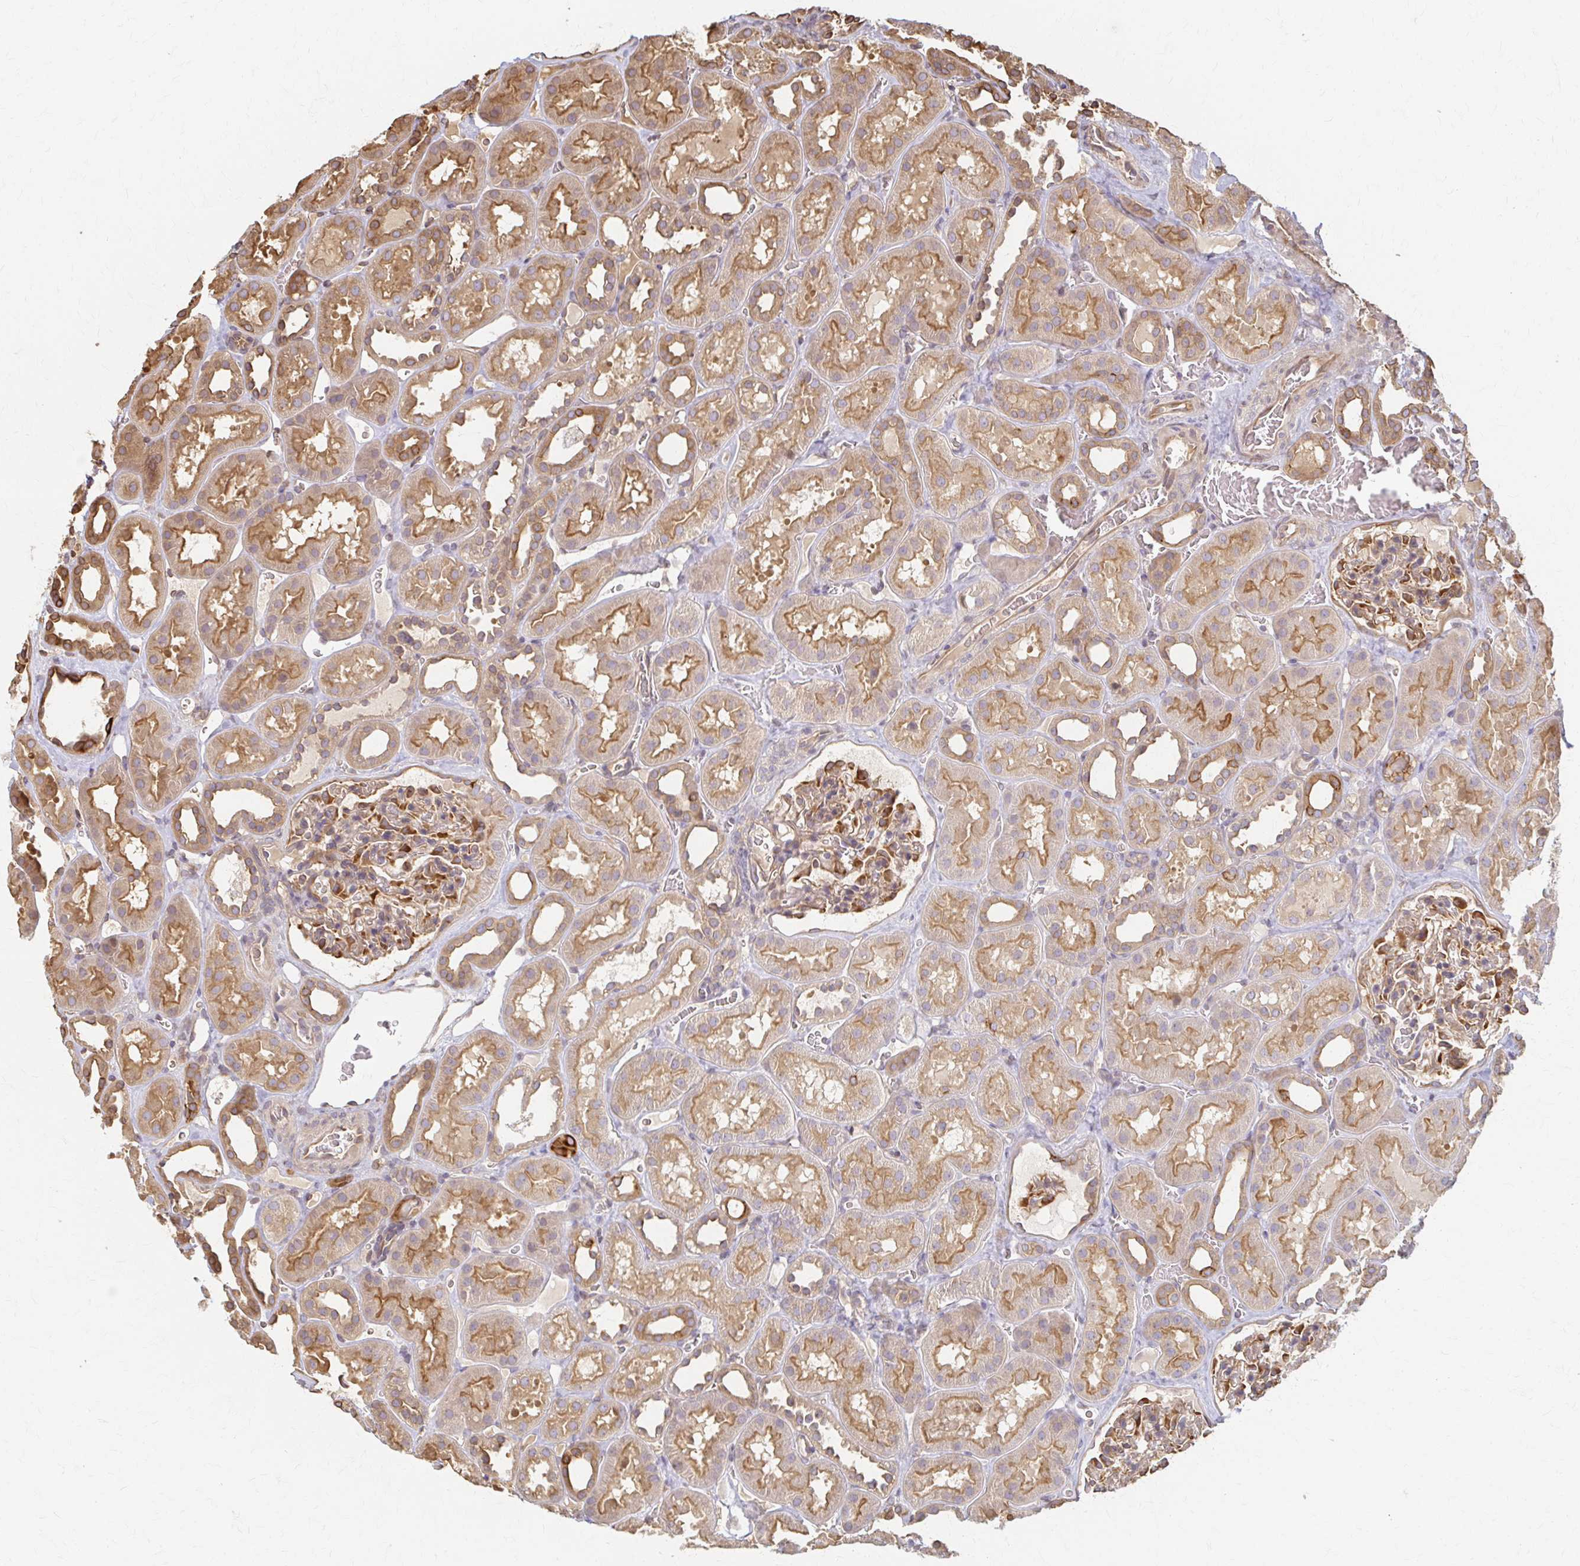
{"staining": {"intensity": "moderate", "quantity": ">75%", "location": "cytoplasmic/membranous"}, "tissue": "kidney", "cell_type": "Cells in glomeruli", "image_type": "normal", "snomed": [{"axis": "morphology", "description": "Normal tissue, NOS"}, {"axis": "topography", "description": "Kidney"}], "caption": "Immunohistochemical staining of unremarkable human kidney shows moderate cytoplasmic/membranous protein staining in about >75% of cells in glomeruli. The protein is stained brown, and the nuclei are stained in blue (DAB (3,3'-diaminobenzidine) IHC with brightfield microscopy, high magnification).", "gene": "ARHGAP35", "patient": {"sex": "female", "age": 41}}